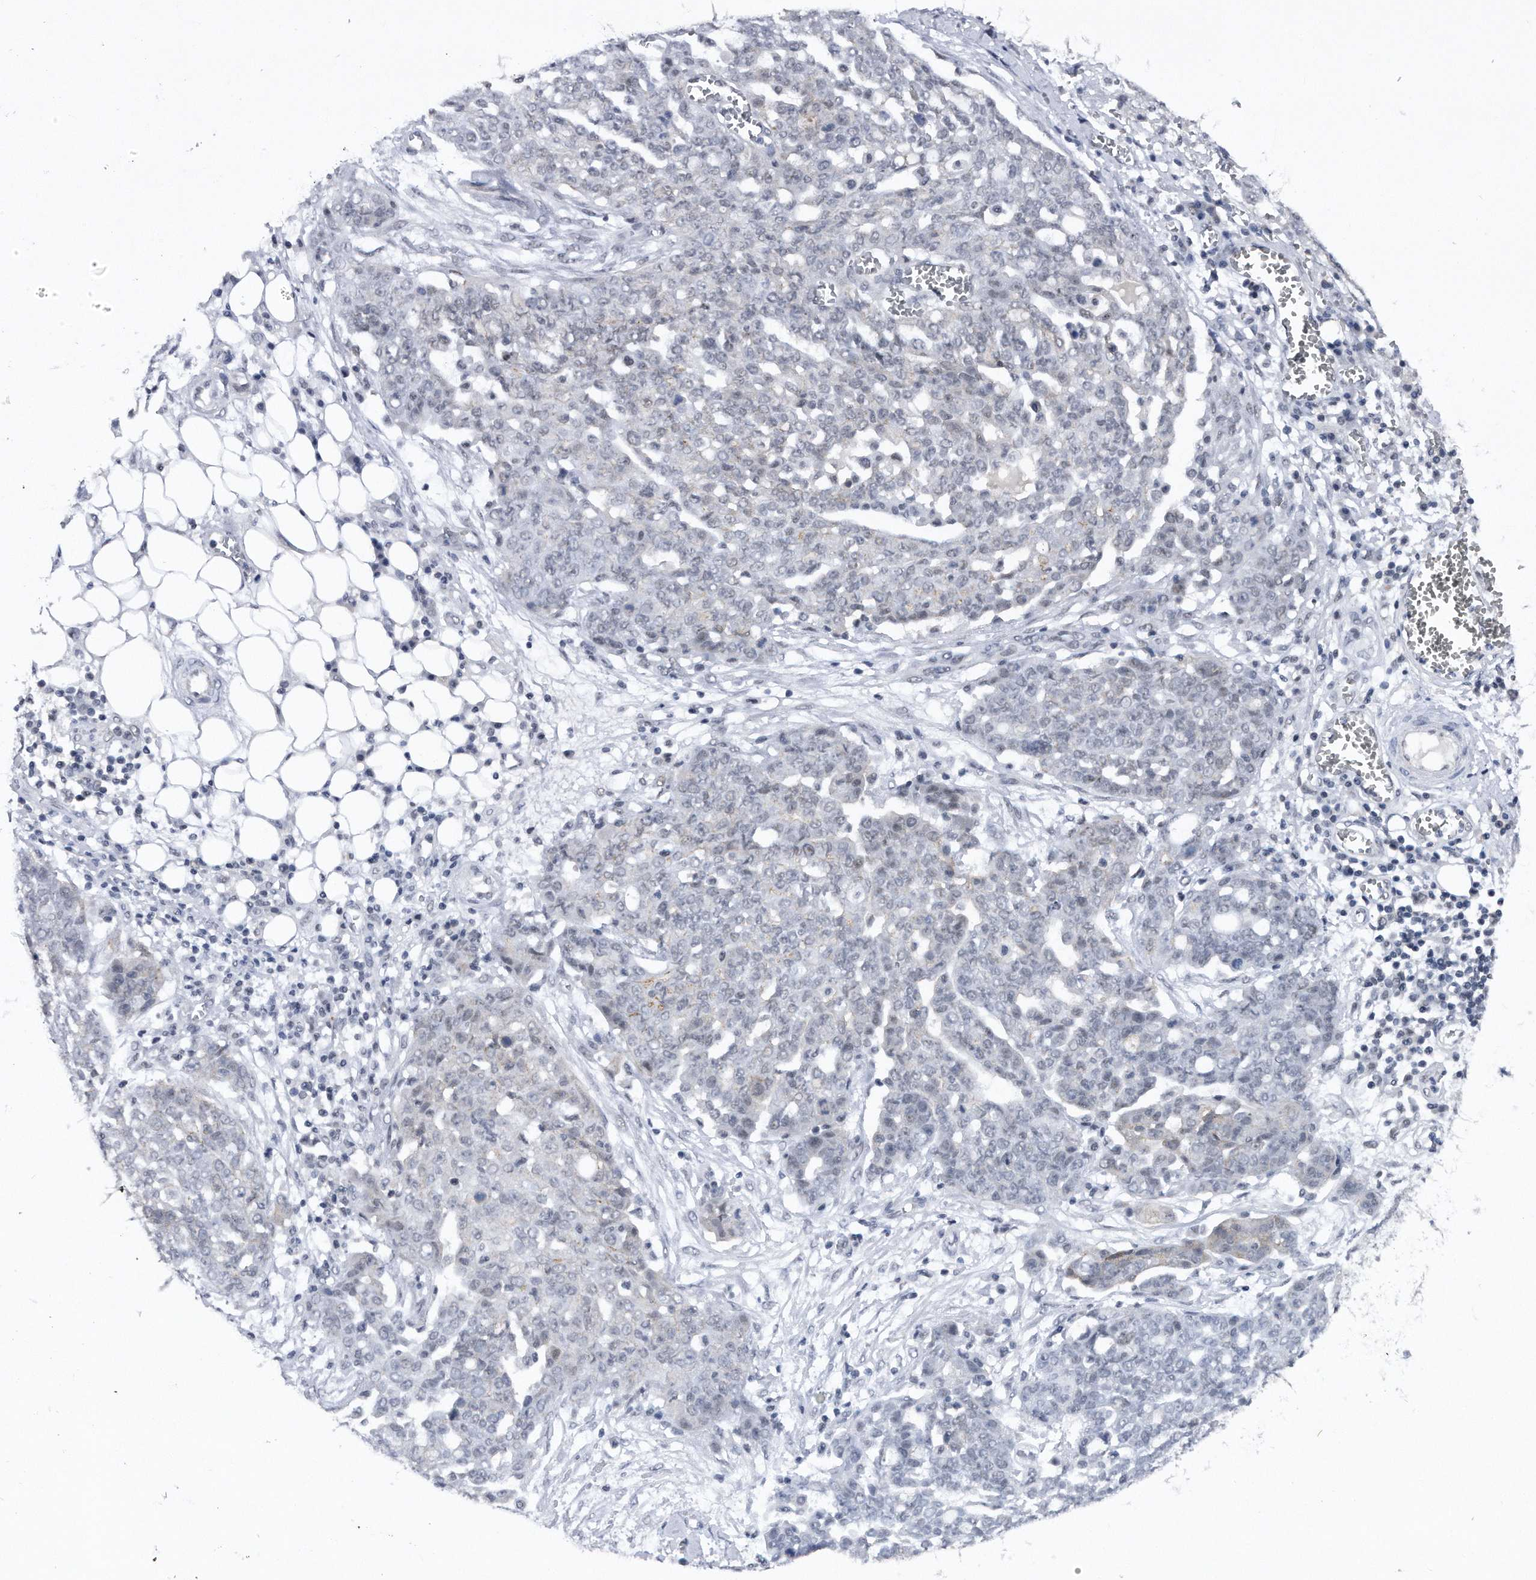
{"staining": {"intensity": "negative", "quantity": "none", "location": "none"}, "tissue": "ovarian cancer", "cell_type": "Tumor cells", "image_type": "cancer", "snomed": [{"axis": "morphology", "description": "Cystadenocarcinoma, serous, NOS"}, {"axis": "topography", "description": "Soft tissue"}, {"axis": "topography", "description": "Ovary"}], "caption": "The image shows no staining of tumor cells in serous cystadenocarcinoma (ovarian). (Immunohistochemistry (ihc), brightfield microscopy, high magnification).", "gene": "VIRMA", "patient": {"sex": "female", "age": 57}}